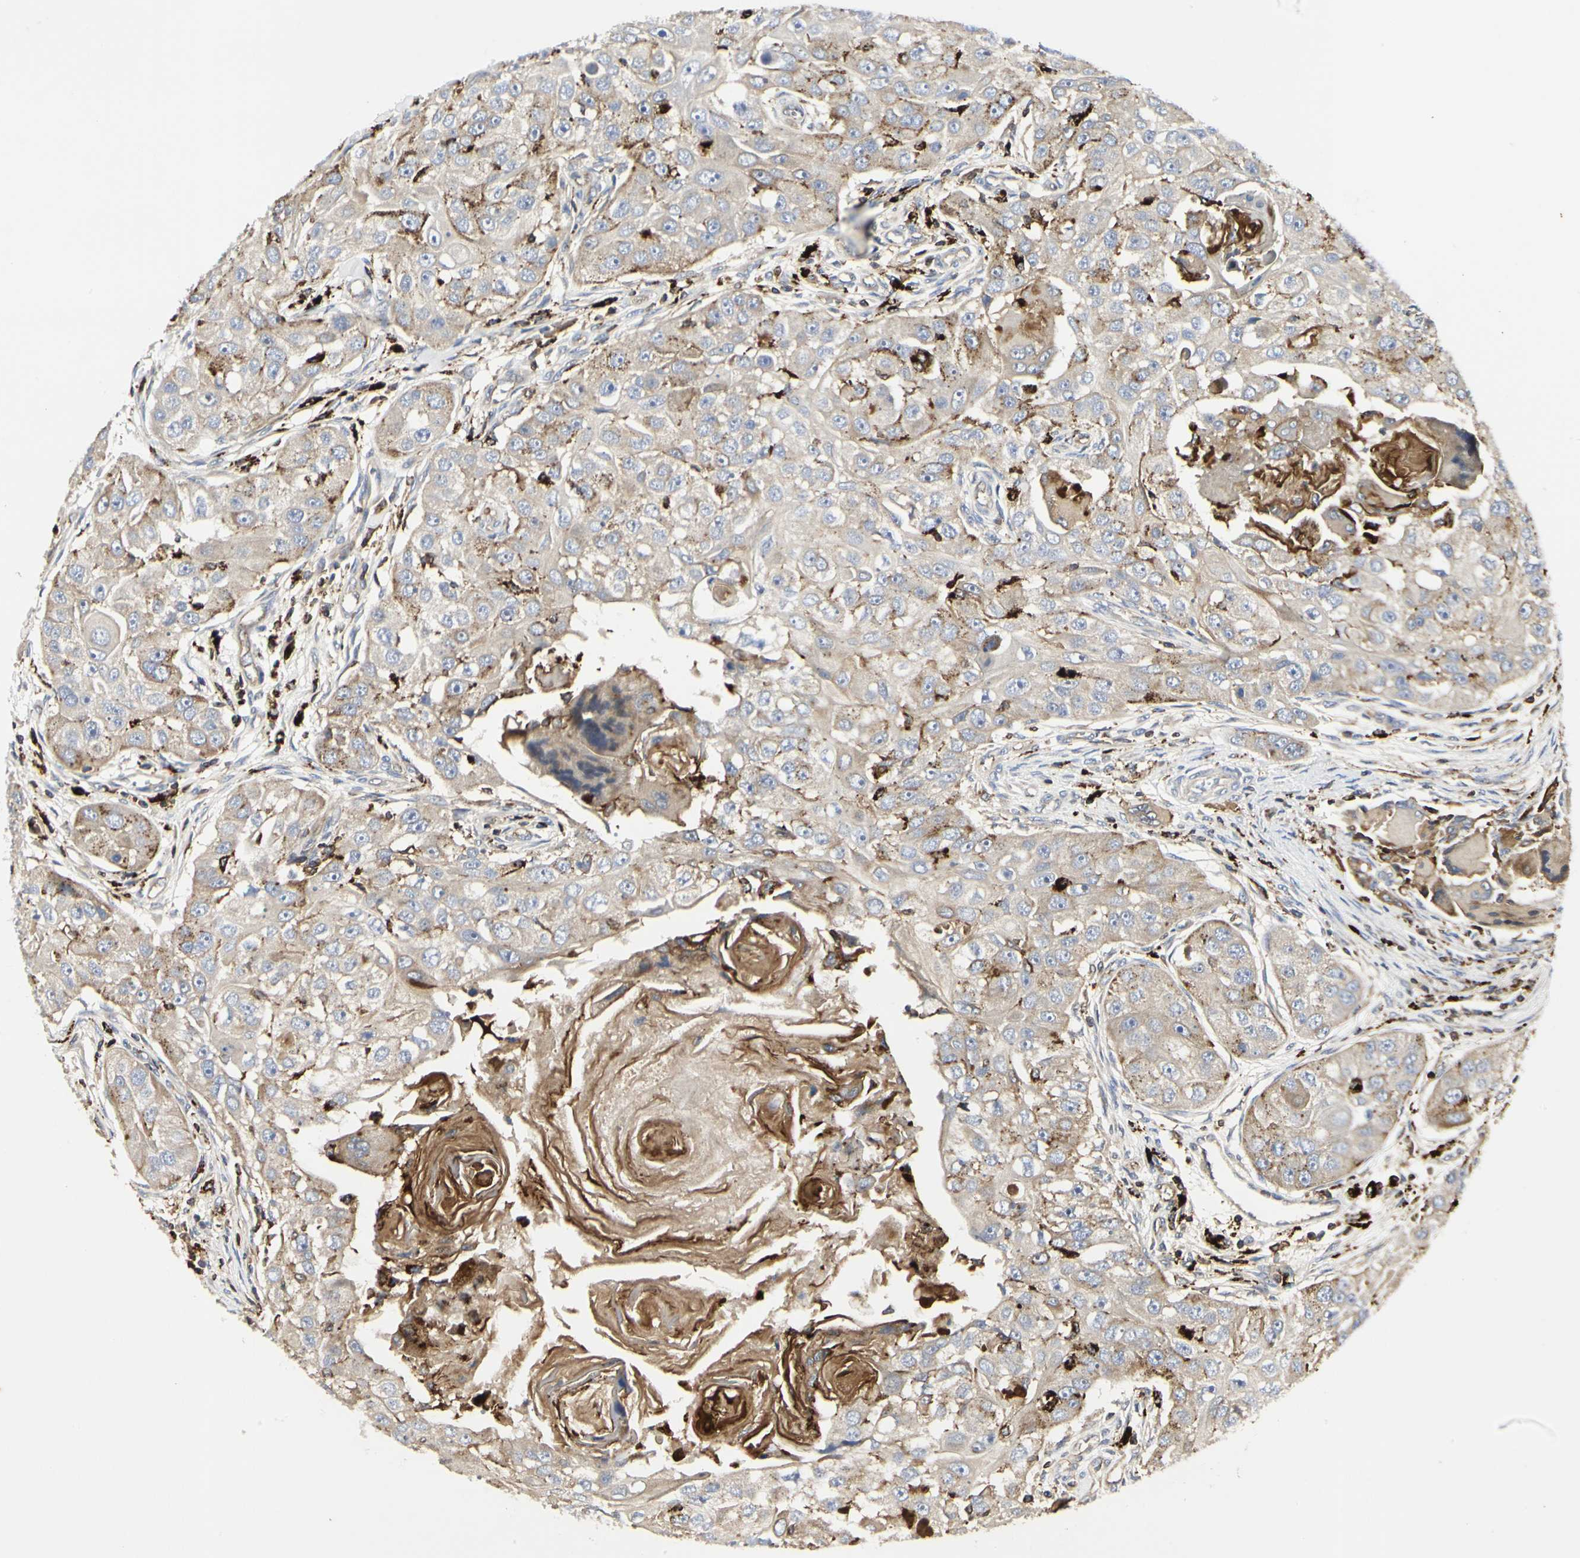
{"staining": {"intensity": "weak", "quantity": ">75%", "location": "cytoplasmic/membranous"}, "tissue": "head and neck cancer", "cell_type": "Tumor cells", "image_type": "cancer", "snomed": [{"axis": "morphology", "description": "Normal tissue, NOS"}, {"axis": "morphology", "description": "Squamous cell carcinoma, NOS"}, {"axis": "topography", "description": "Skeletal muscle"}, {"axis": "topography", "description": "Head-Neck"}], "caption": "Brown immunohistochemical staining in human head and neck squamous cell carcinoma demonstrates weak cytoplasmic/membranous staining in approximately >75% of tumor cells. (Brightfield microscopy of DAB IHC at high magnification).", "gene": "NAPG", "patient": {"sex": "male", "age": 51}}